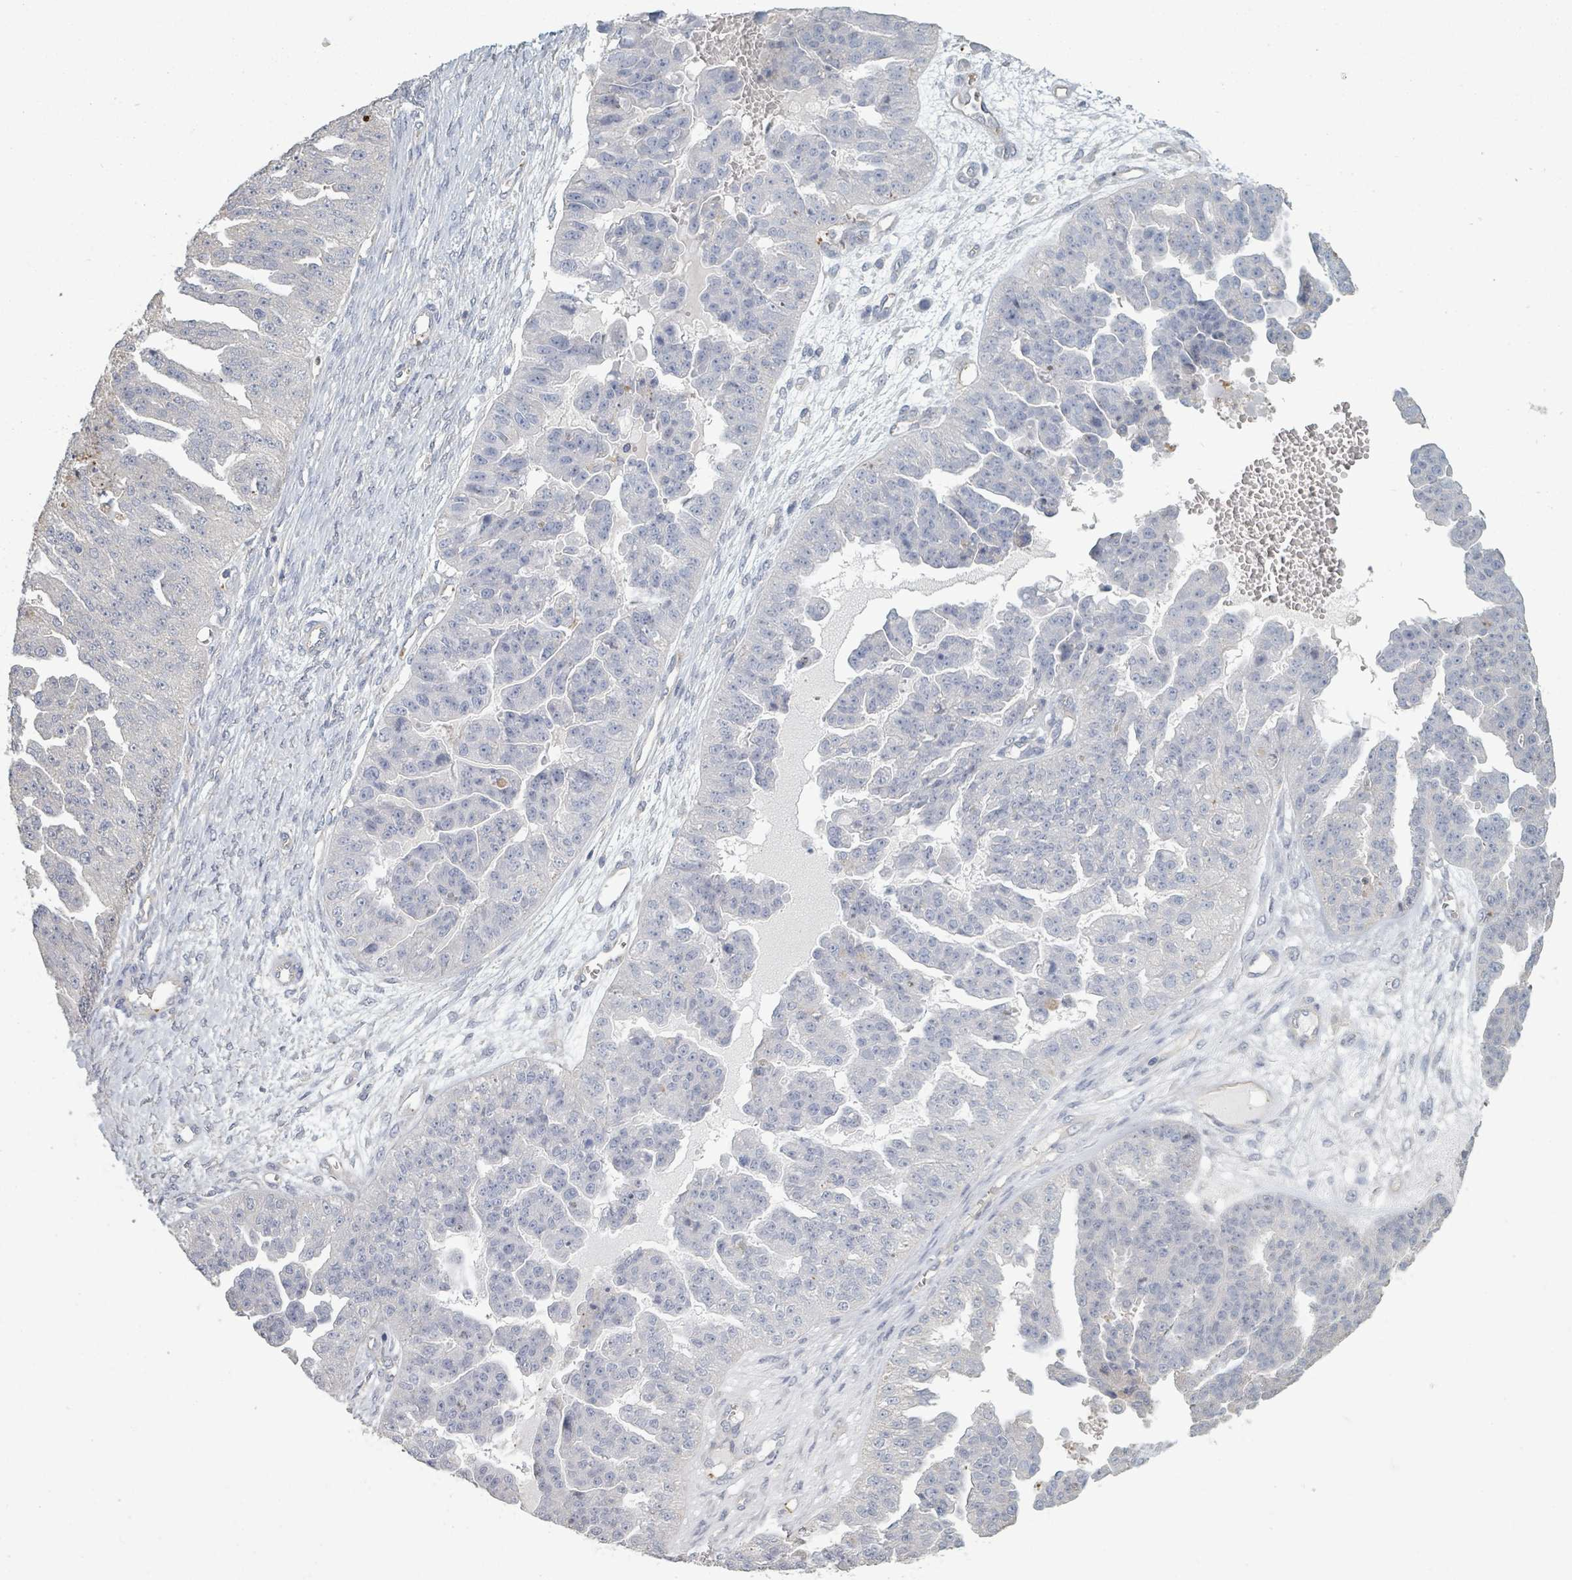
{"staining": {"intensity": "negative", "quantity": "none", "location": "none"}, "tissue": "ovarian cancer", "cell_type": "Tumor cells", "image_type": "cancer", "snomed": [{"axis": "morphology", "description": "Cystadenocarcinoma, serous, NOS"}, {"axis": "topography", "description": "Ovary"}], "caption": "Ovarian cancer (serous cystadenocarcinoma) stained for a protein using immunohistochemistry (IHC) exhibits no positivity tumor cells.", "gene": "PLAUR", "patient": {"sex": "female", "age": 58}}